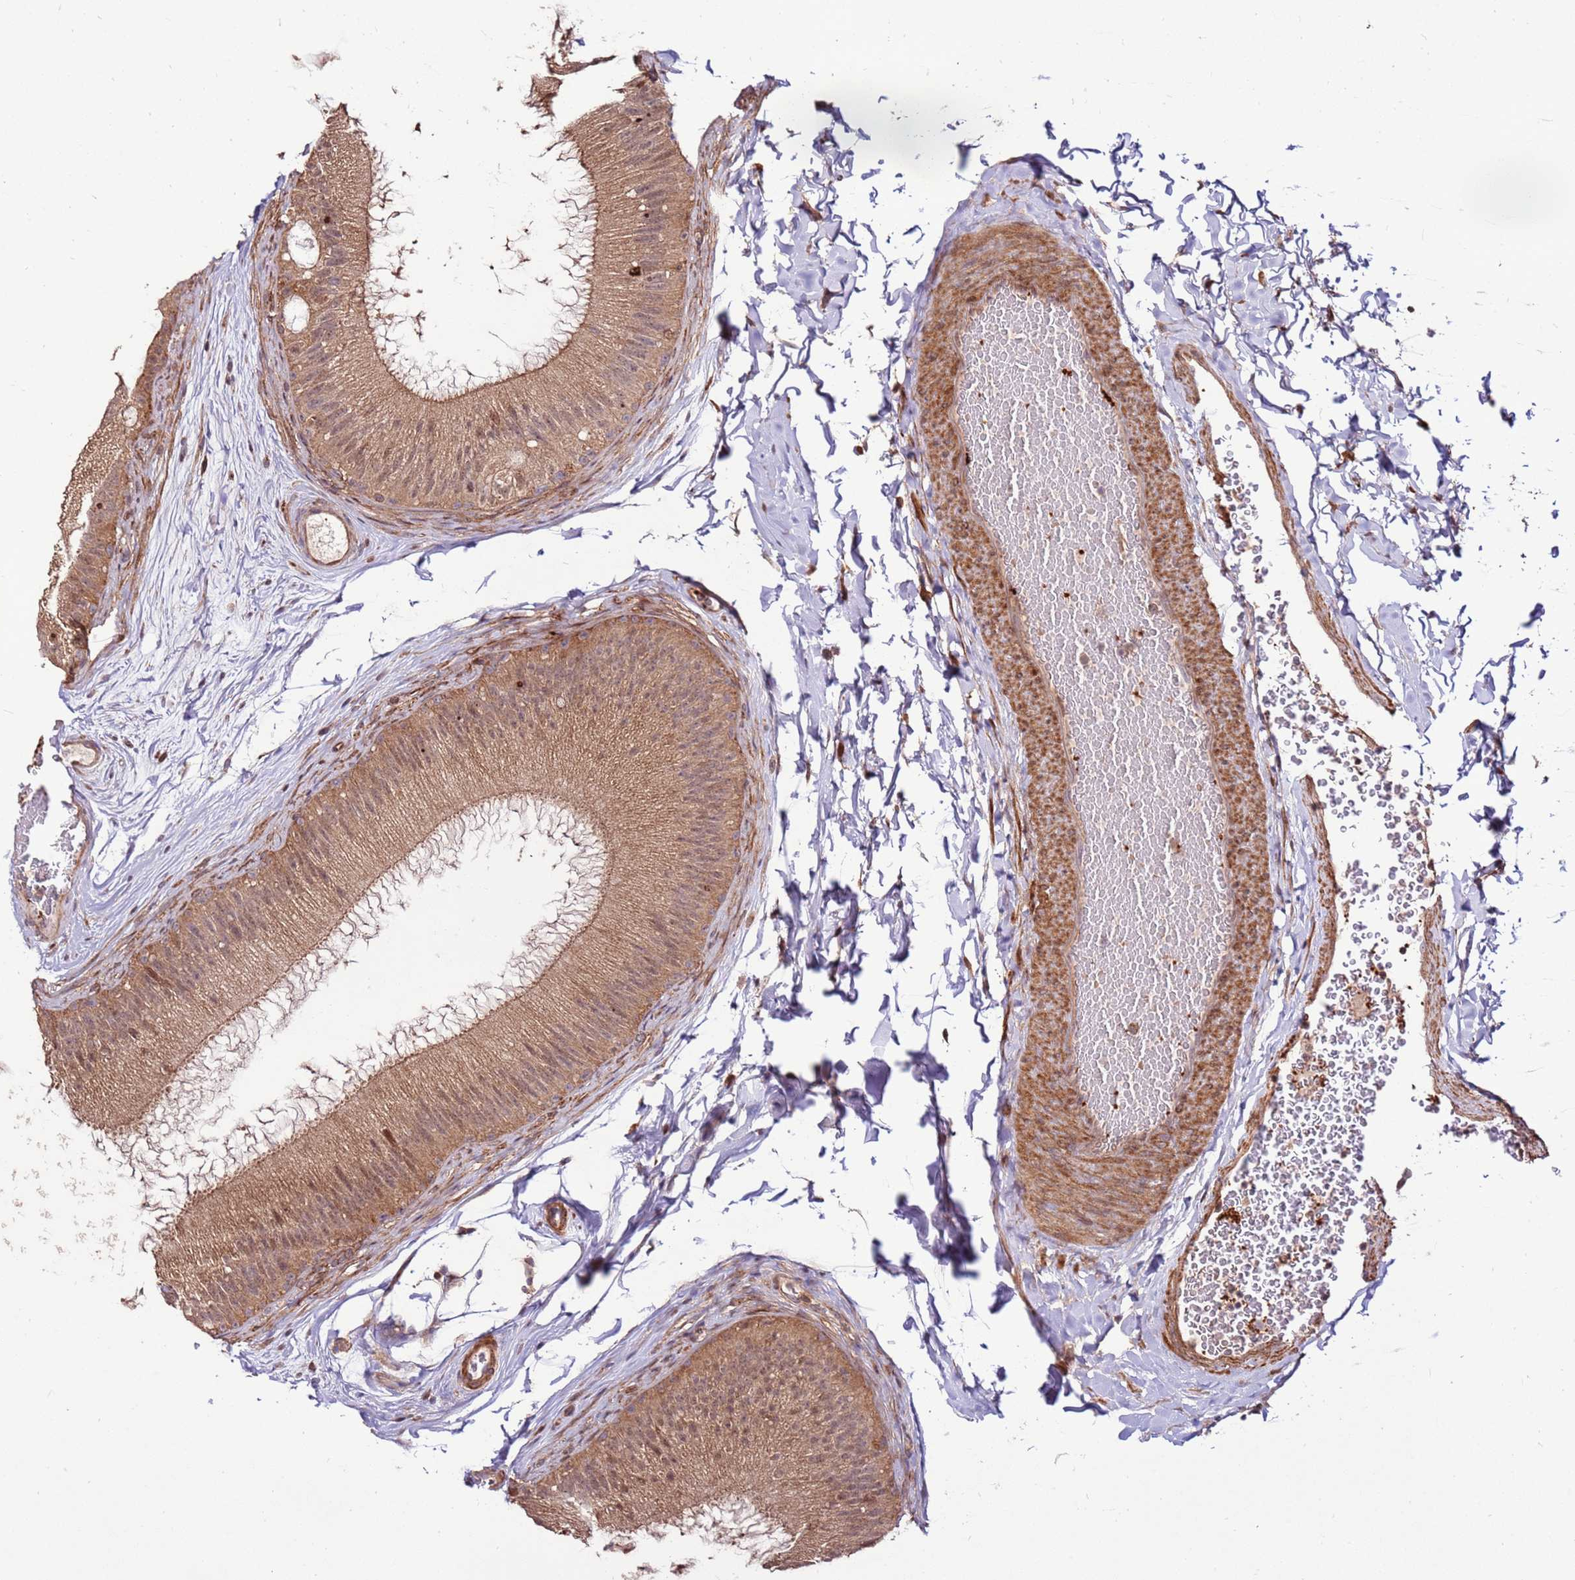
{"staining": {"intensity": "moderate", "quantity": ">75%", "location": "cytoplasmic/membranous,nuclear"}, "tissue": "epididymis", "cell_type": "Glandular cells", "image_type": "normal", "snomed": [{"axis": "morphology", "description": "Normal tissue, NOS"}, {"axis": "topography", "description": "Epididymis"}], "caption": "This micrograph demonstrates IHC staining of normal human epididymis, with medium moderate cytoplasmic/membranous,nuclear expression in approximately >75% of glandular cells.", "gene": "CCDC112", "patient": {"sex": "male", "age": 45}}